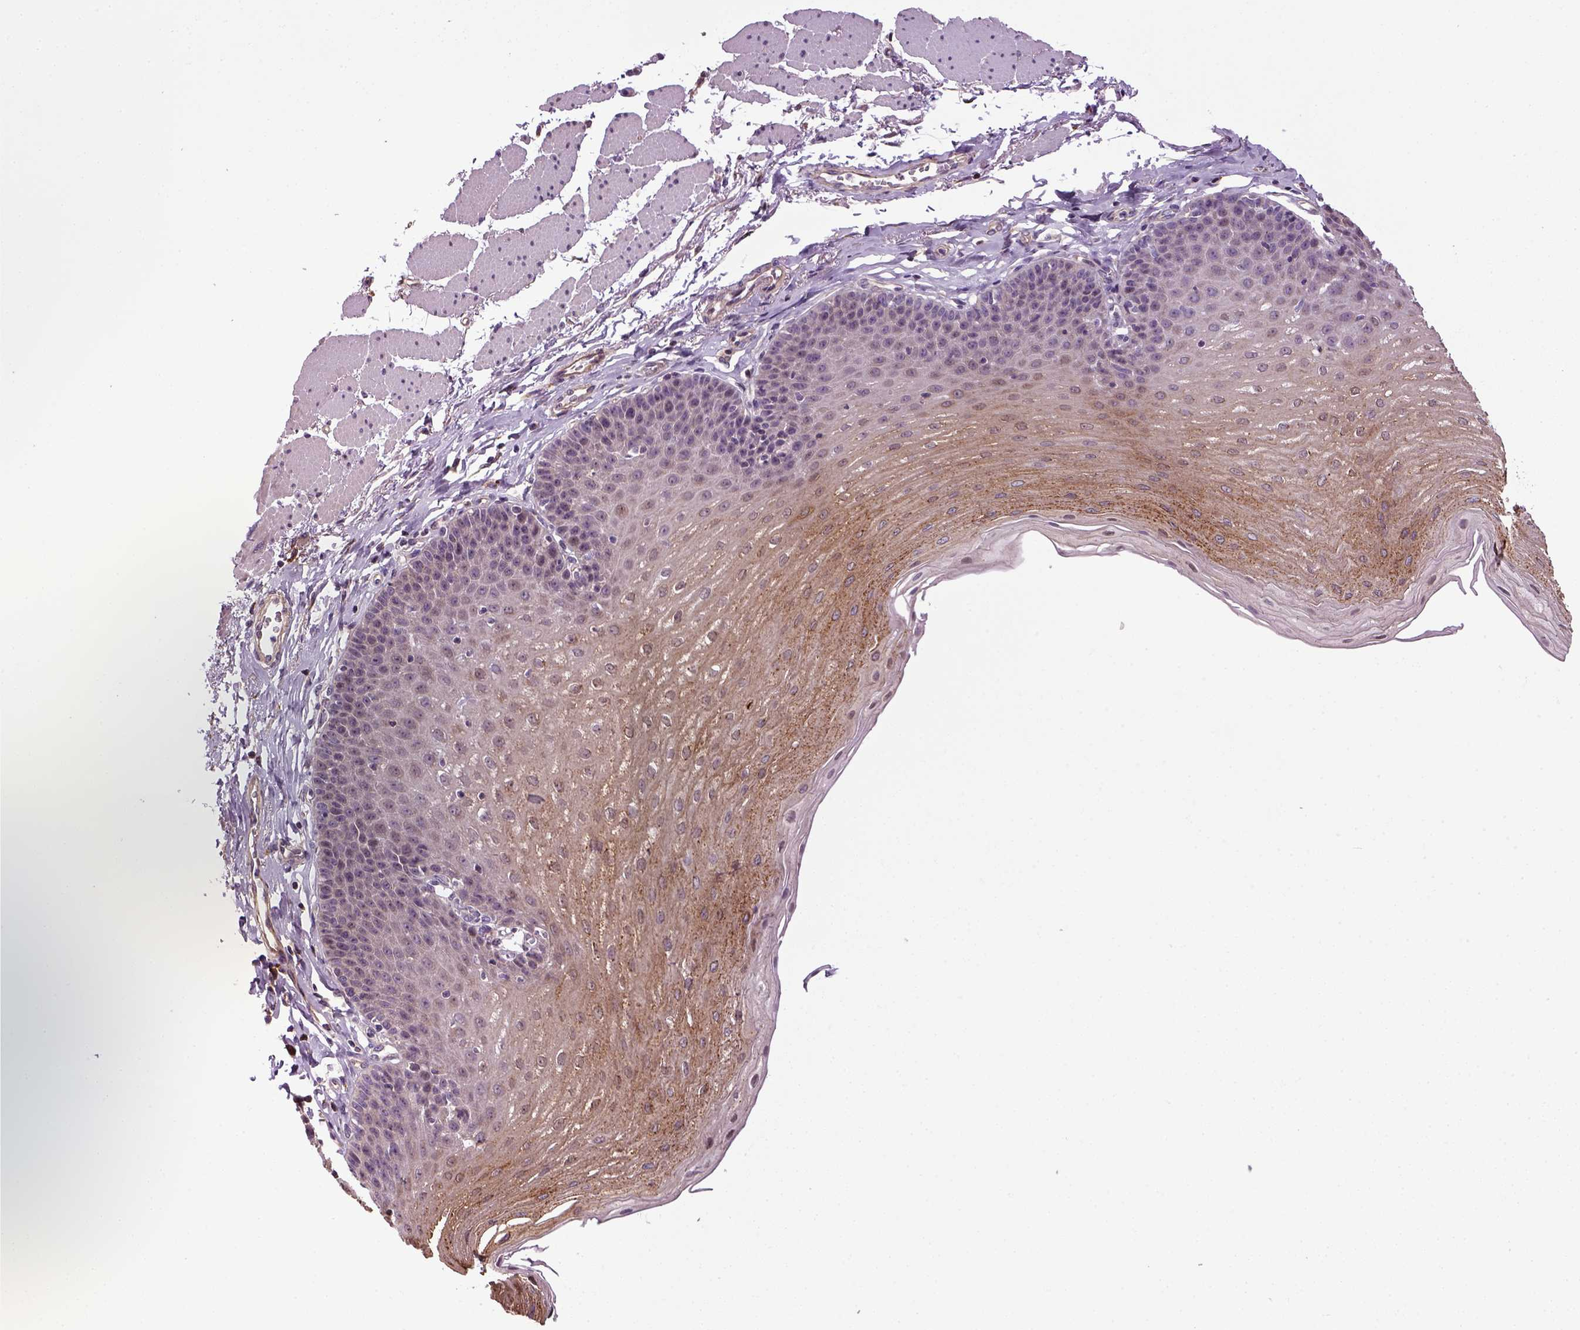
{"staining": {"intensity": "weak", "quantity": "25%-75%", "location": "cytoplasmic/membranous"}, "tissue": "esophagus", "cell_type": "Squamous epithelial cells", "image_type": "normal", "snomed": [{"axis": "morphology", "description": "Normal tissue, NOS"}, {"axis": "topography", "description": "Esophagus"}], "caption": "This is an image of immunohistochemistry staining of unremarkable esophagus, which shows weak positivity in the cytoplasmic/membranous of squamous epithelial cells.", "gene": "TPRG1", "patient": {"sex": "female", "age": 81}}